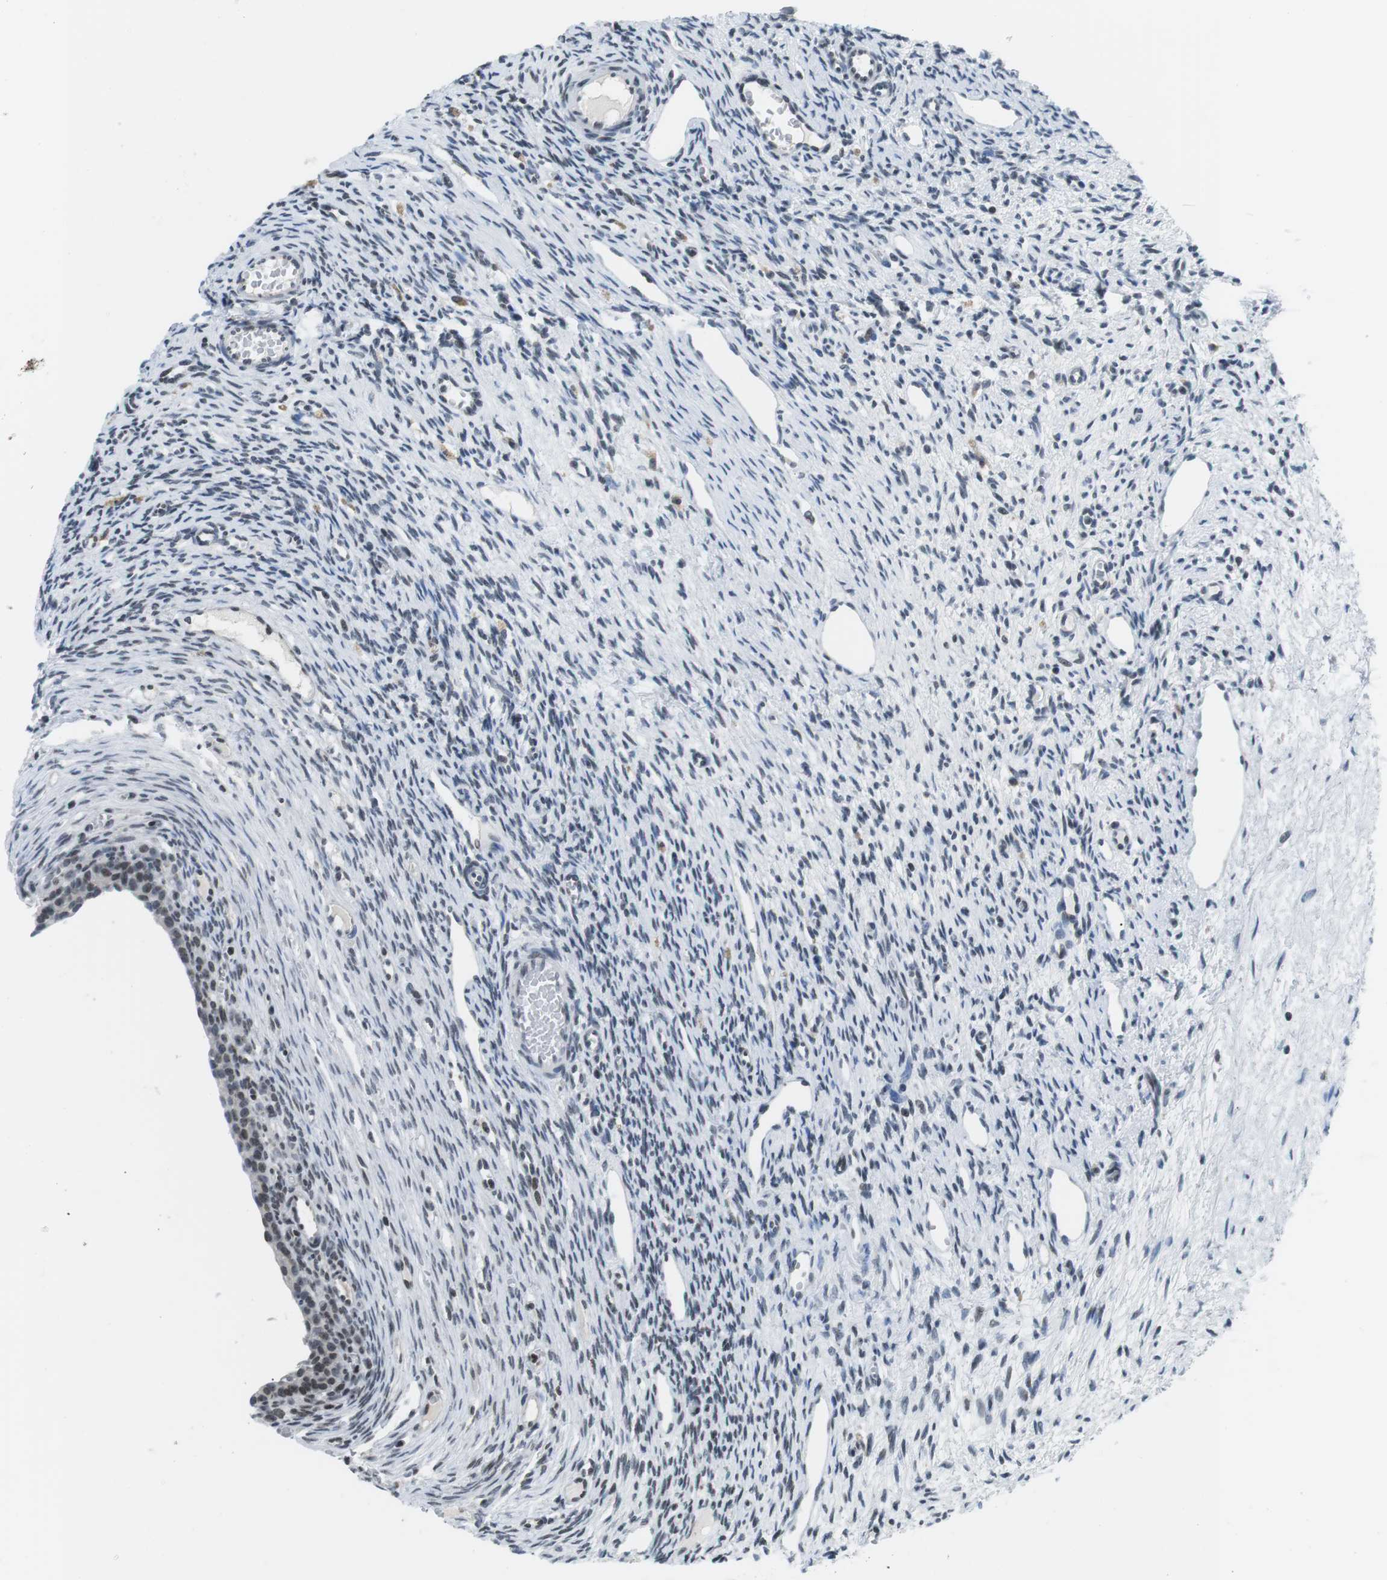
{"staining": {"intensity": "weak", "quantity": "<25%", "location": "nuclear"}, "tissue": "ovary", "cell_type": "Ovarian stroma cells", "image_type": "normal", "snomed": [{"axis": "morphology", "description": "Normal tissue, NOS"}, {"axis": "topography", "description": "Ovary"}], "caption": "The immunohistochemistry photomicrograph has no significant staining in ovarian stroma cells of ovary. (Stains: DAB (3,3'-diaminobenzidine) immunohistochemistry with hematoxylin counter stain, Microscopy: brightfield microscopy at high magnification).", "gene": "E2F2", "patient": {"sex": "female", "age": 33}}